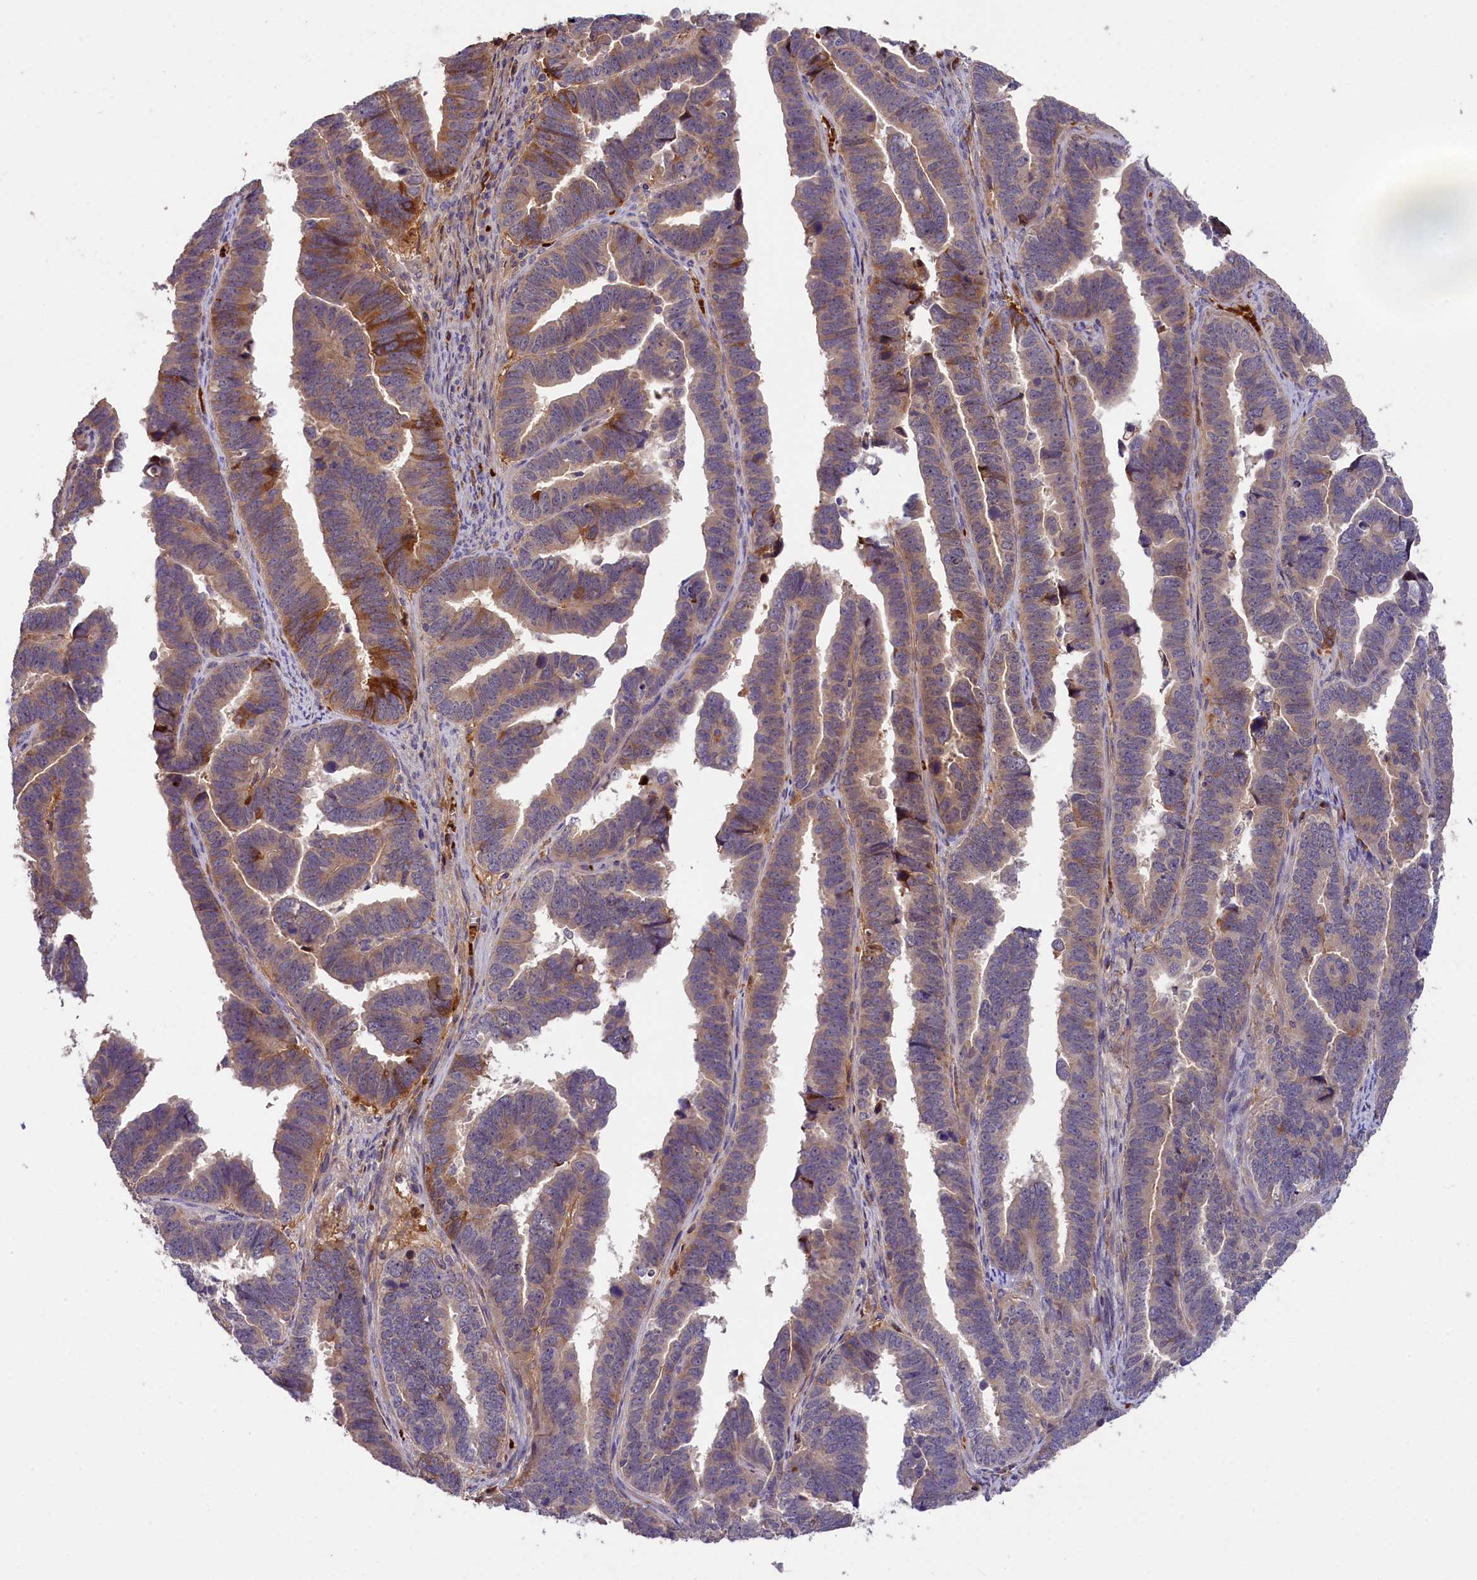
{"staining": {"intensity": "moderate", "quantity": "<25%", "location": "cytoplasmic/membranous"}, "tissue": "endometrial cancer", "cell_type": "Tumor cells", "image_type": "cancer", "snomed": [{"axis": "morphology", "description": "Adenocarcinoma, NOS"}, {"axis": "topography", "description": "Endometrium"}], "caption": "Endometrial cancer (adenocarcinoma) stained with immunohistochemistry (IHC) shows moderate cytoplasmic/membranous positivity in approximately <25% of tumor cells.", "gene": "PHAF1", "patient": {"sex": "female", "age": 75}}